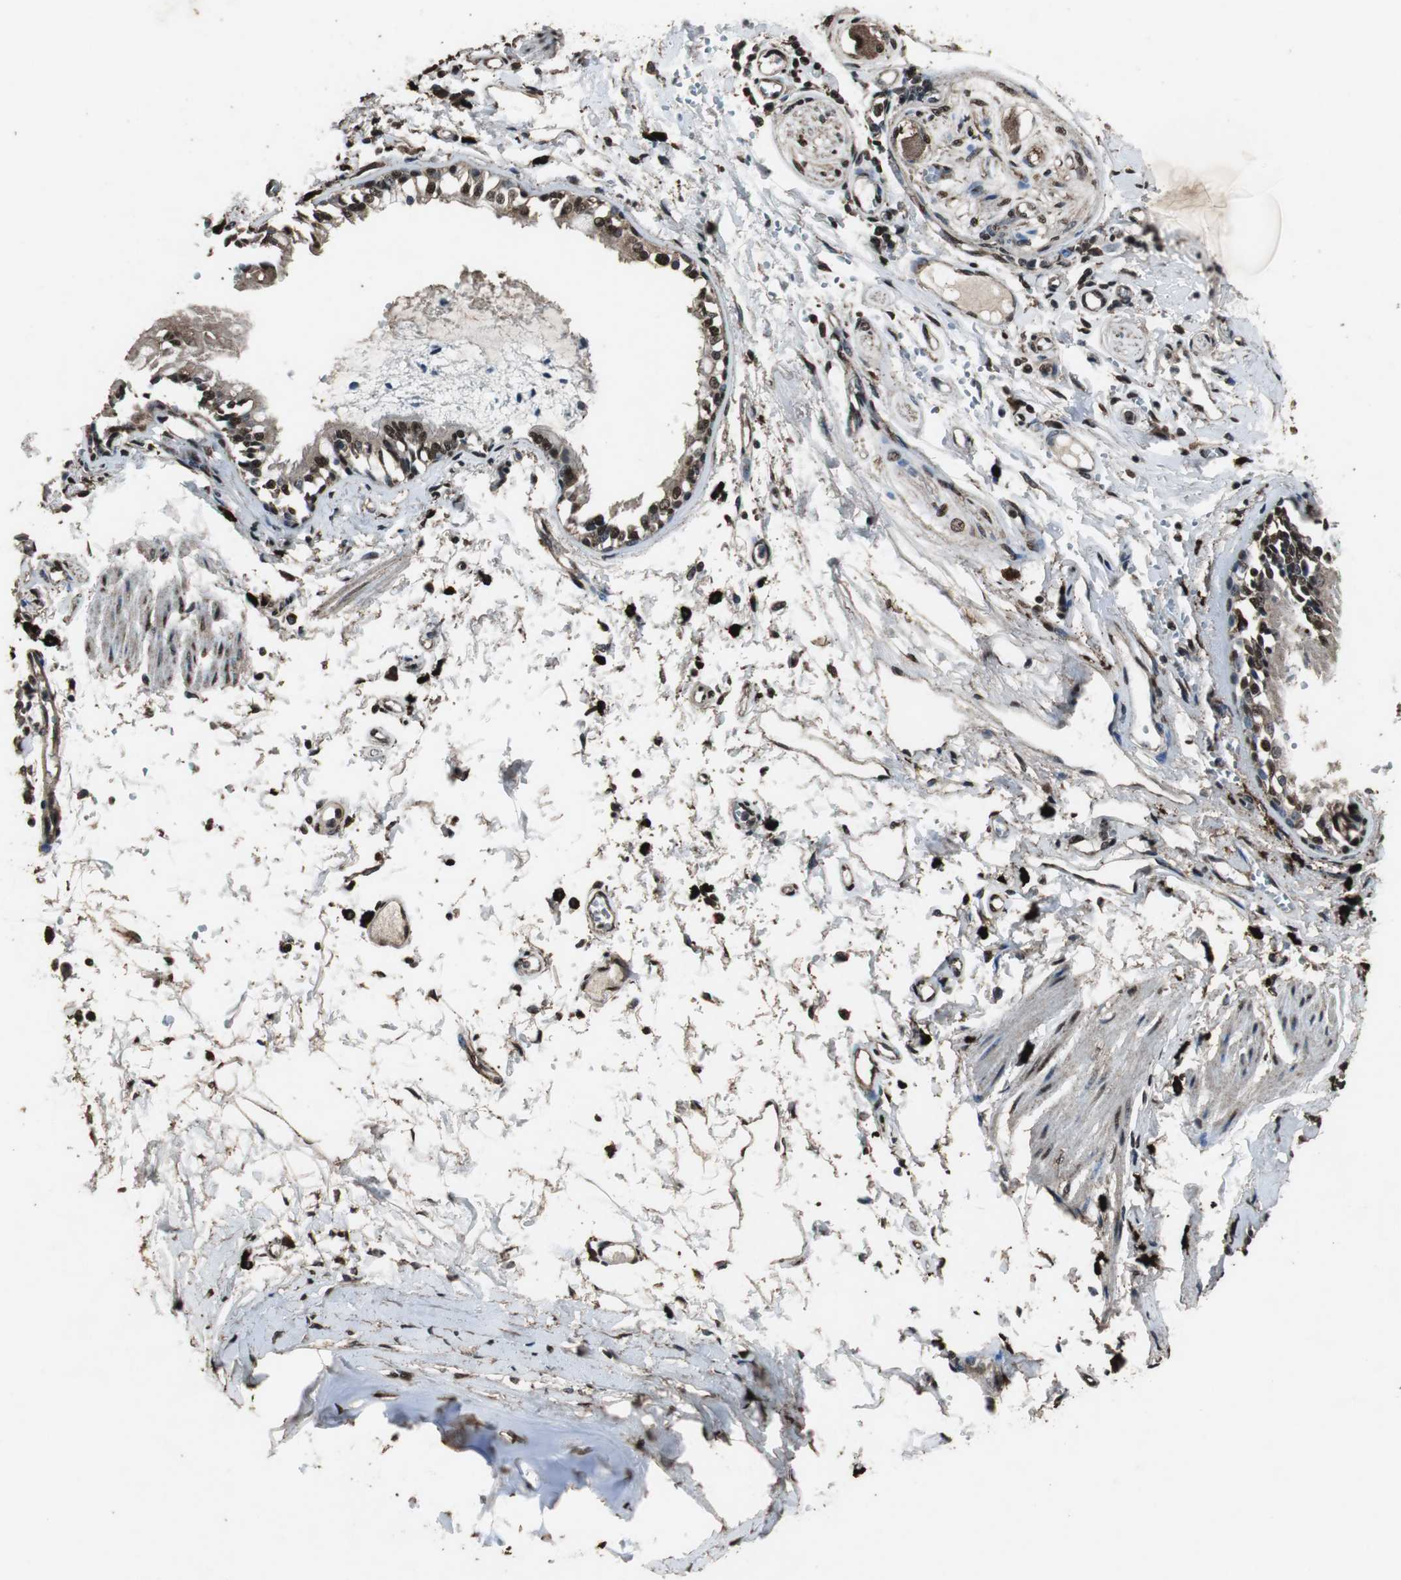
{"staining": {"intensity": "strong", "quantity": ">75%", "location": "cytoplasmic/membranous,nuclear"}, "tissue": "bronchus", "cell_type": "Respiratory epithelial cells", "image_type": "normal", "snomed": [{"axis": "morphology", "description": "Normal tissue, NOS"}, {"axis": "topography", "description": "Bronchus"}, {"axis": "topography", "description": "Lung"}], "caption": "A micrograph of human bronchus stained for a protein exhibits strong cytoplasmic/membranous,nuclear brown staining in respiratory epithelial cells.", "gene": "PPP1R13B", "patient": {"sex": "female", "age": 56}}